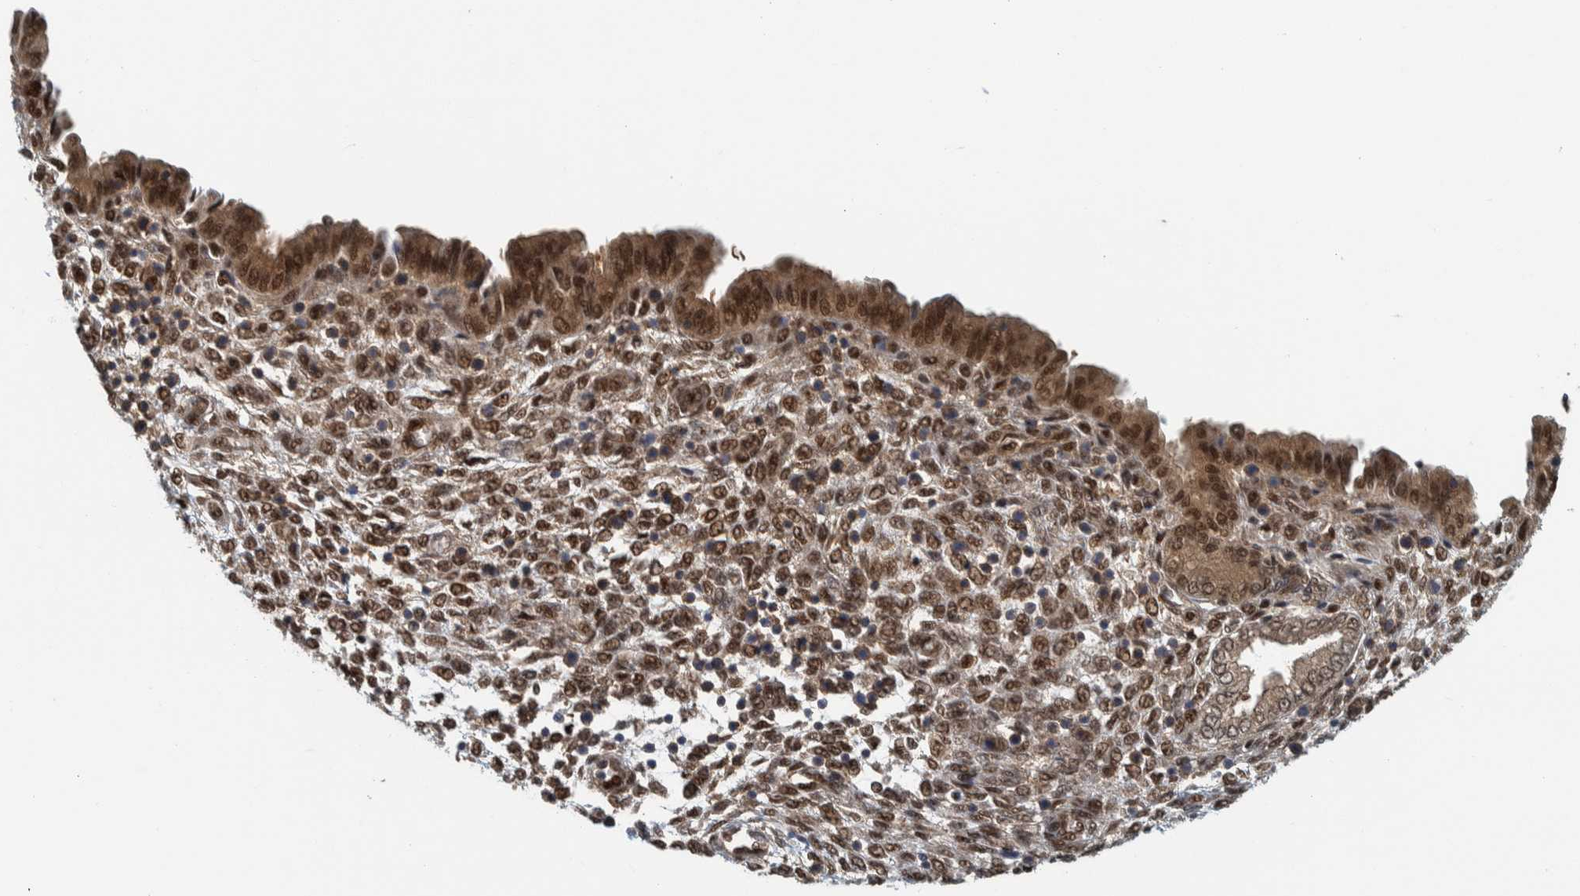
{"staining": {"intensity": "moderate", "quantity": "25%-75%", "location": "nuclear"}, "tissue": "endometrium", "cell_type": "Cells in endometrial stroma", "image_type": "normal", "snomed": [{"axis": "morphology", "description": "Normal tissue, NOS"}, {"axis": "topography", "description": "Endometrium"}], "caption": "Protein positivity by immunohistochemistry (IHC) shows moderate nuclear expression in about 25%-75% of cells in endometrial stroma in benign endometrium.", "gene": "COPS3", "patient": {"sex": "female", "age": 33}}